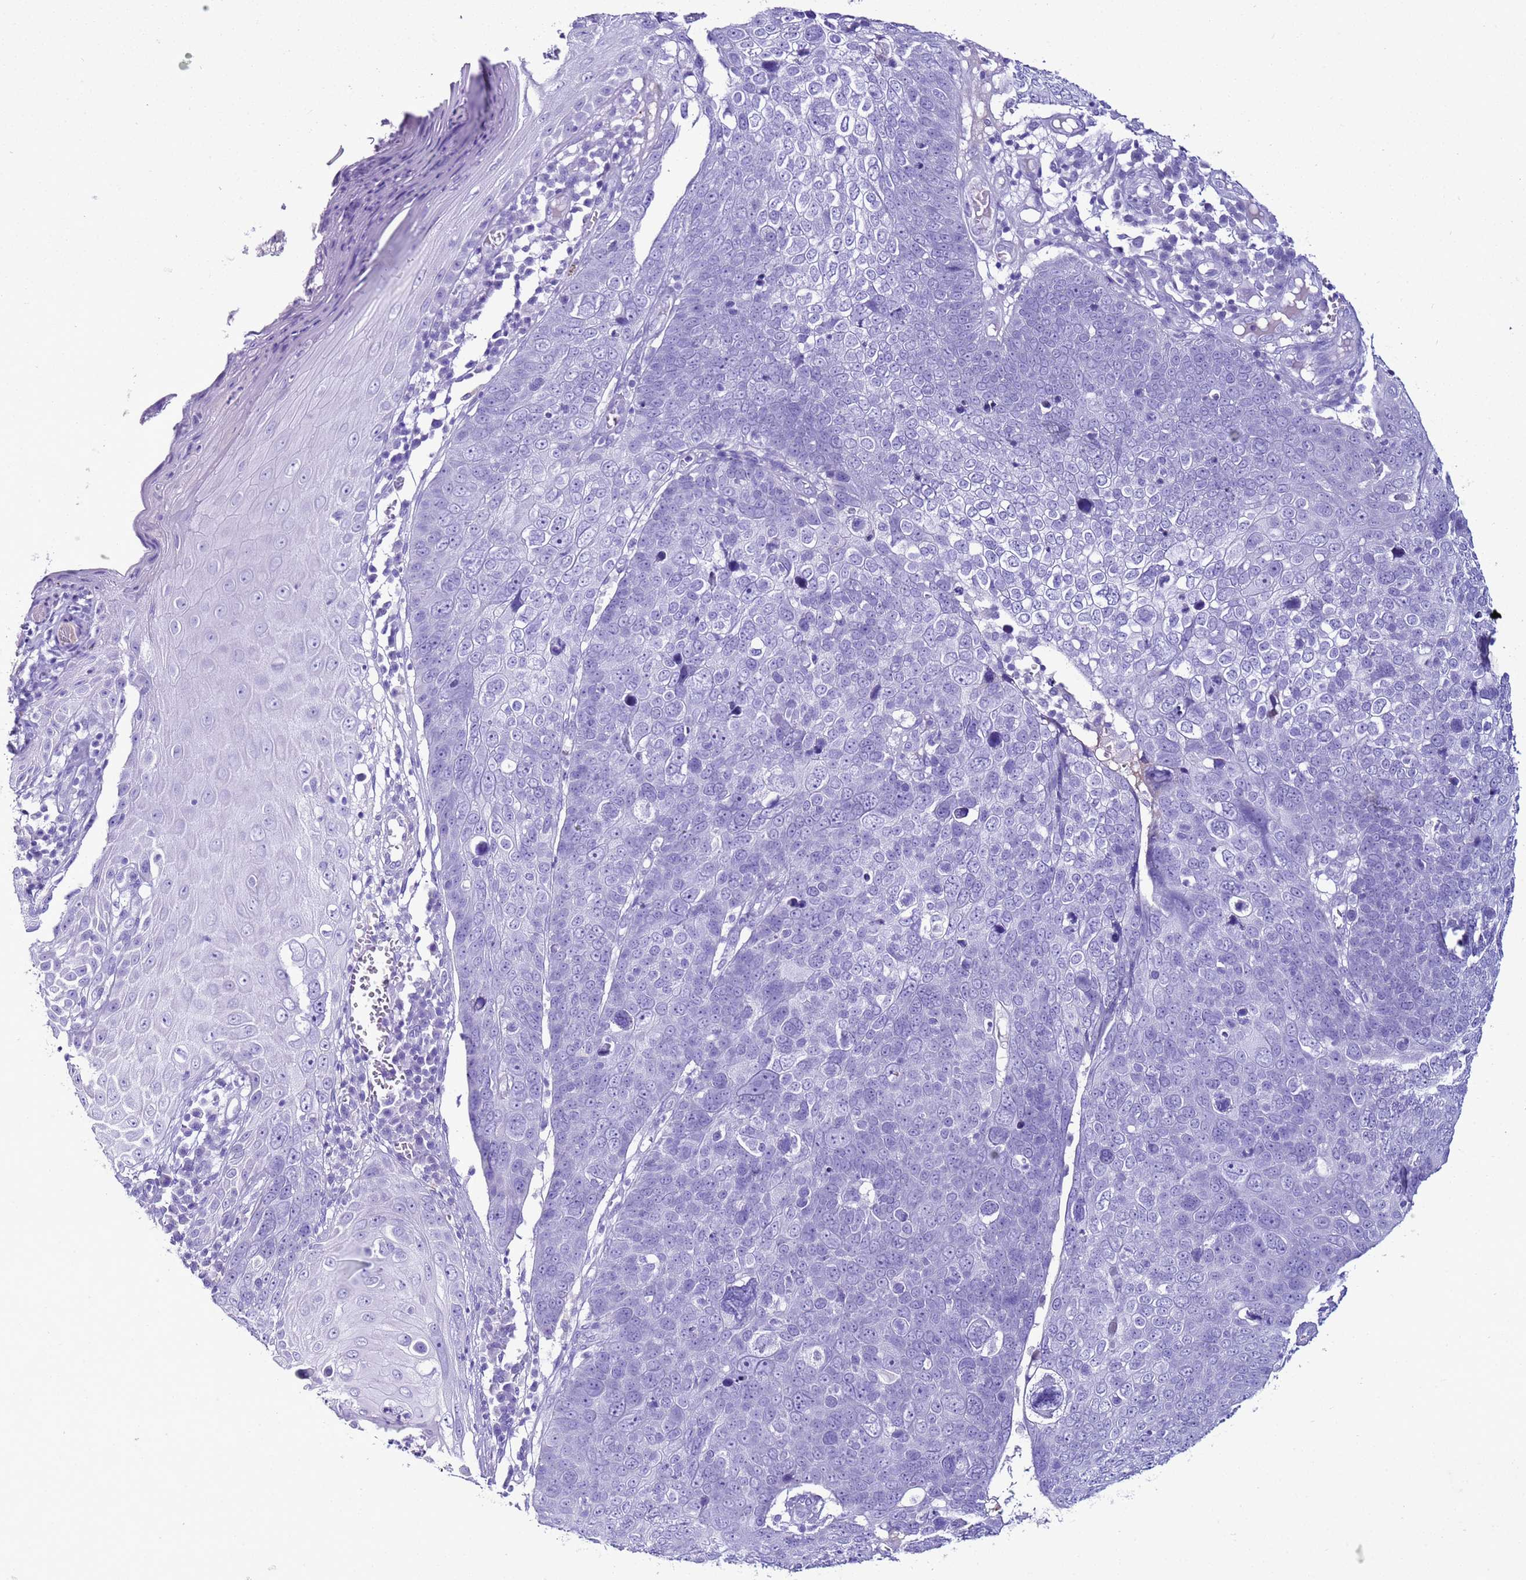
{"staining": {"intensity": "negative", "quantity": "none", "location": "none"}, "tissue": "skin cancer", "cell_type": "Tumor cells", "image_type": "cancer", "snomed": [{"axis": "morphology", "description": "Squamous cell carcinoma, NOS"}, {"axis": "topography", "description": "Skin"}], "caption": "This is a image of IHC staining of skin squamous cell carcinoma, which shows no positivity in tumor cells.", "gene": "LCMT1", "patient": {"sex": "male", "age": 71}}